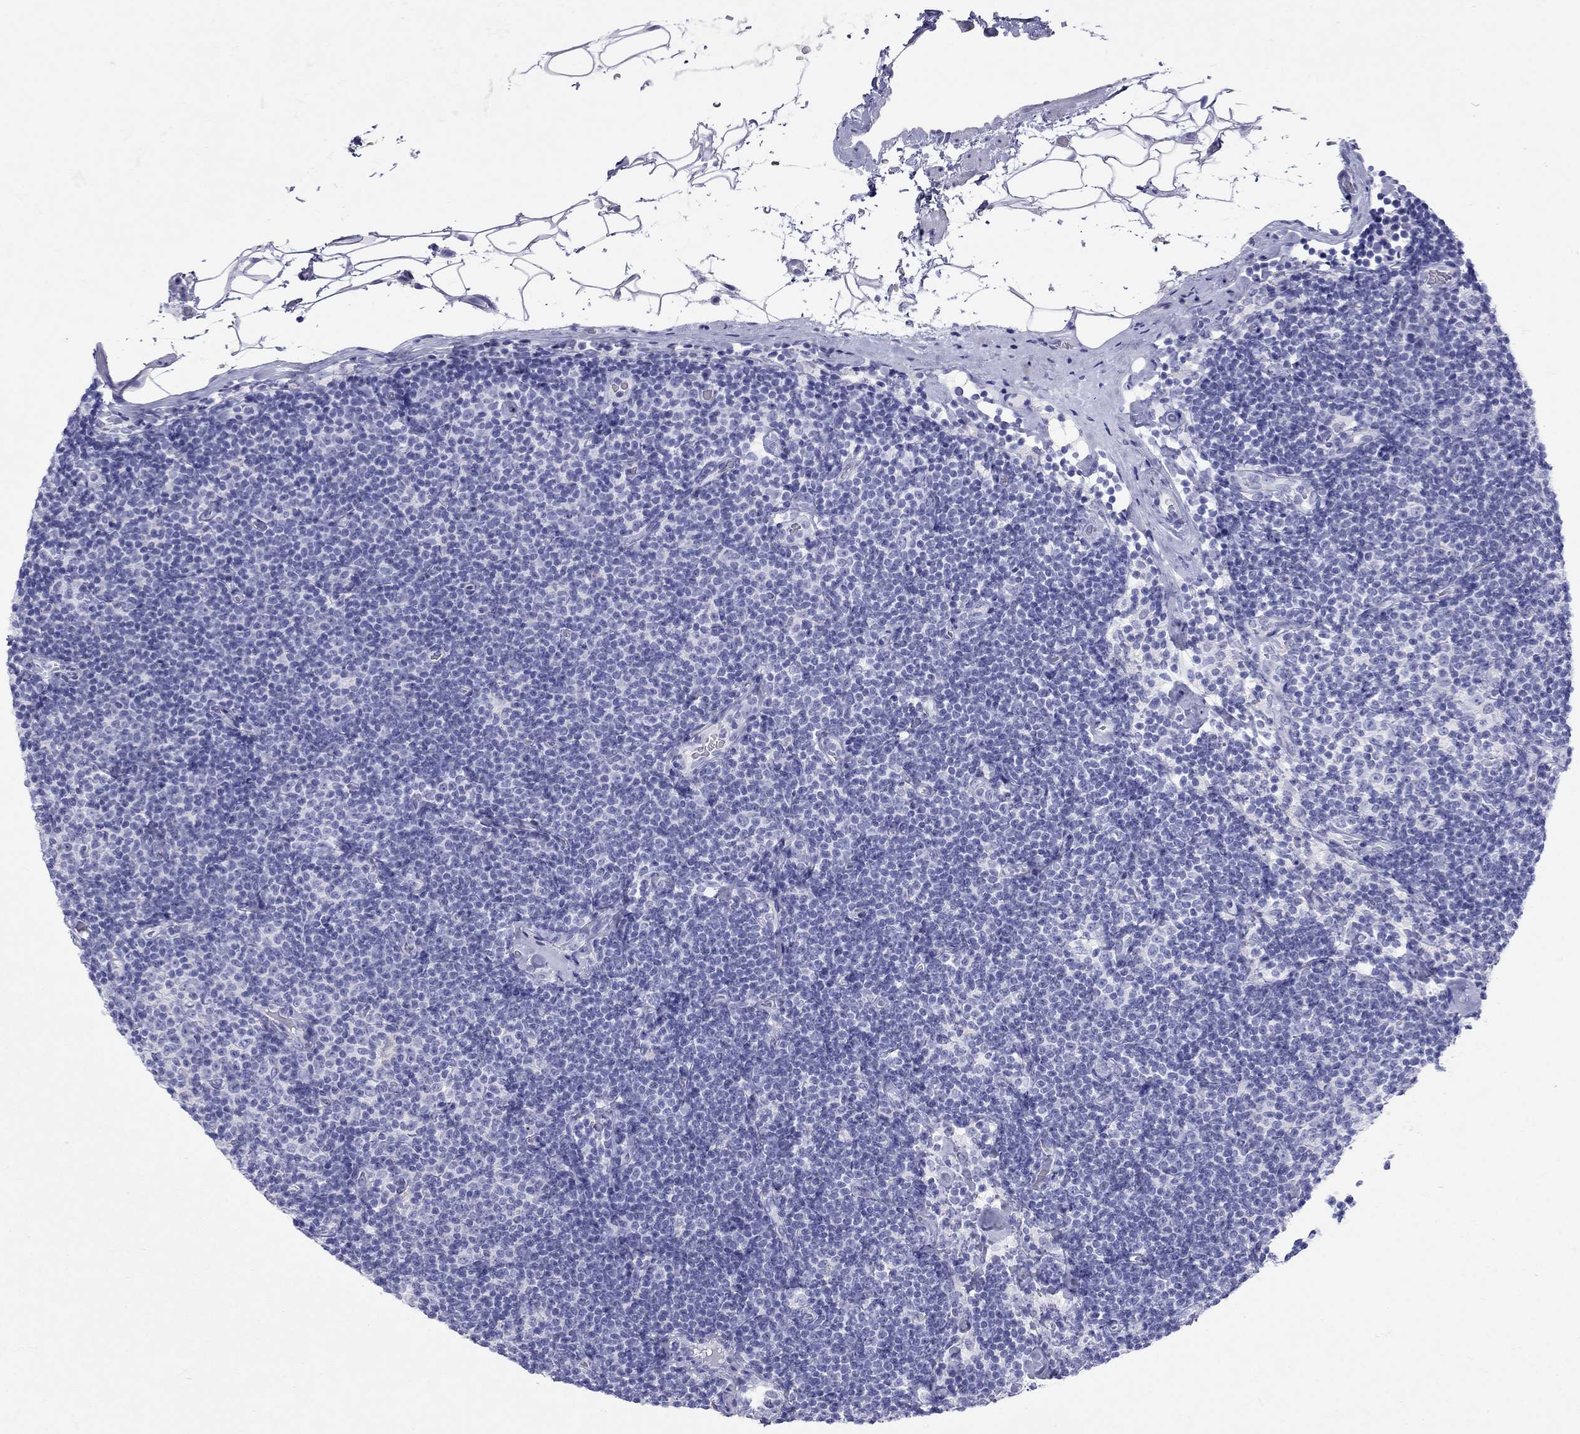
{"staining": {"intensity": "negative", "quantity": "none", "location": "none"}, "tissue": "lymphoma", "cell_type": "Tumor cells", "image_type": "cancer", "snomed": [{"axis": "morphology", "description": "Malignant lymphoma, non-Hodgkin's type, Low grade"}, {"axis": "topography", "description": "Lymph node"}], "caption": "Tumor cells are negative for protein expression in human lymphoma.", "gene": "HLA-DQB2", "patient": {"sex": "male", "age": 81}}